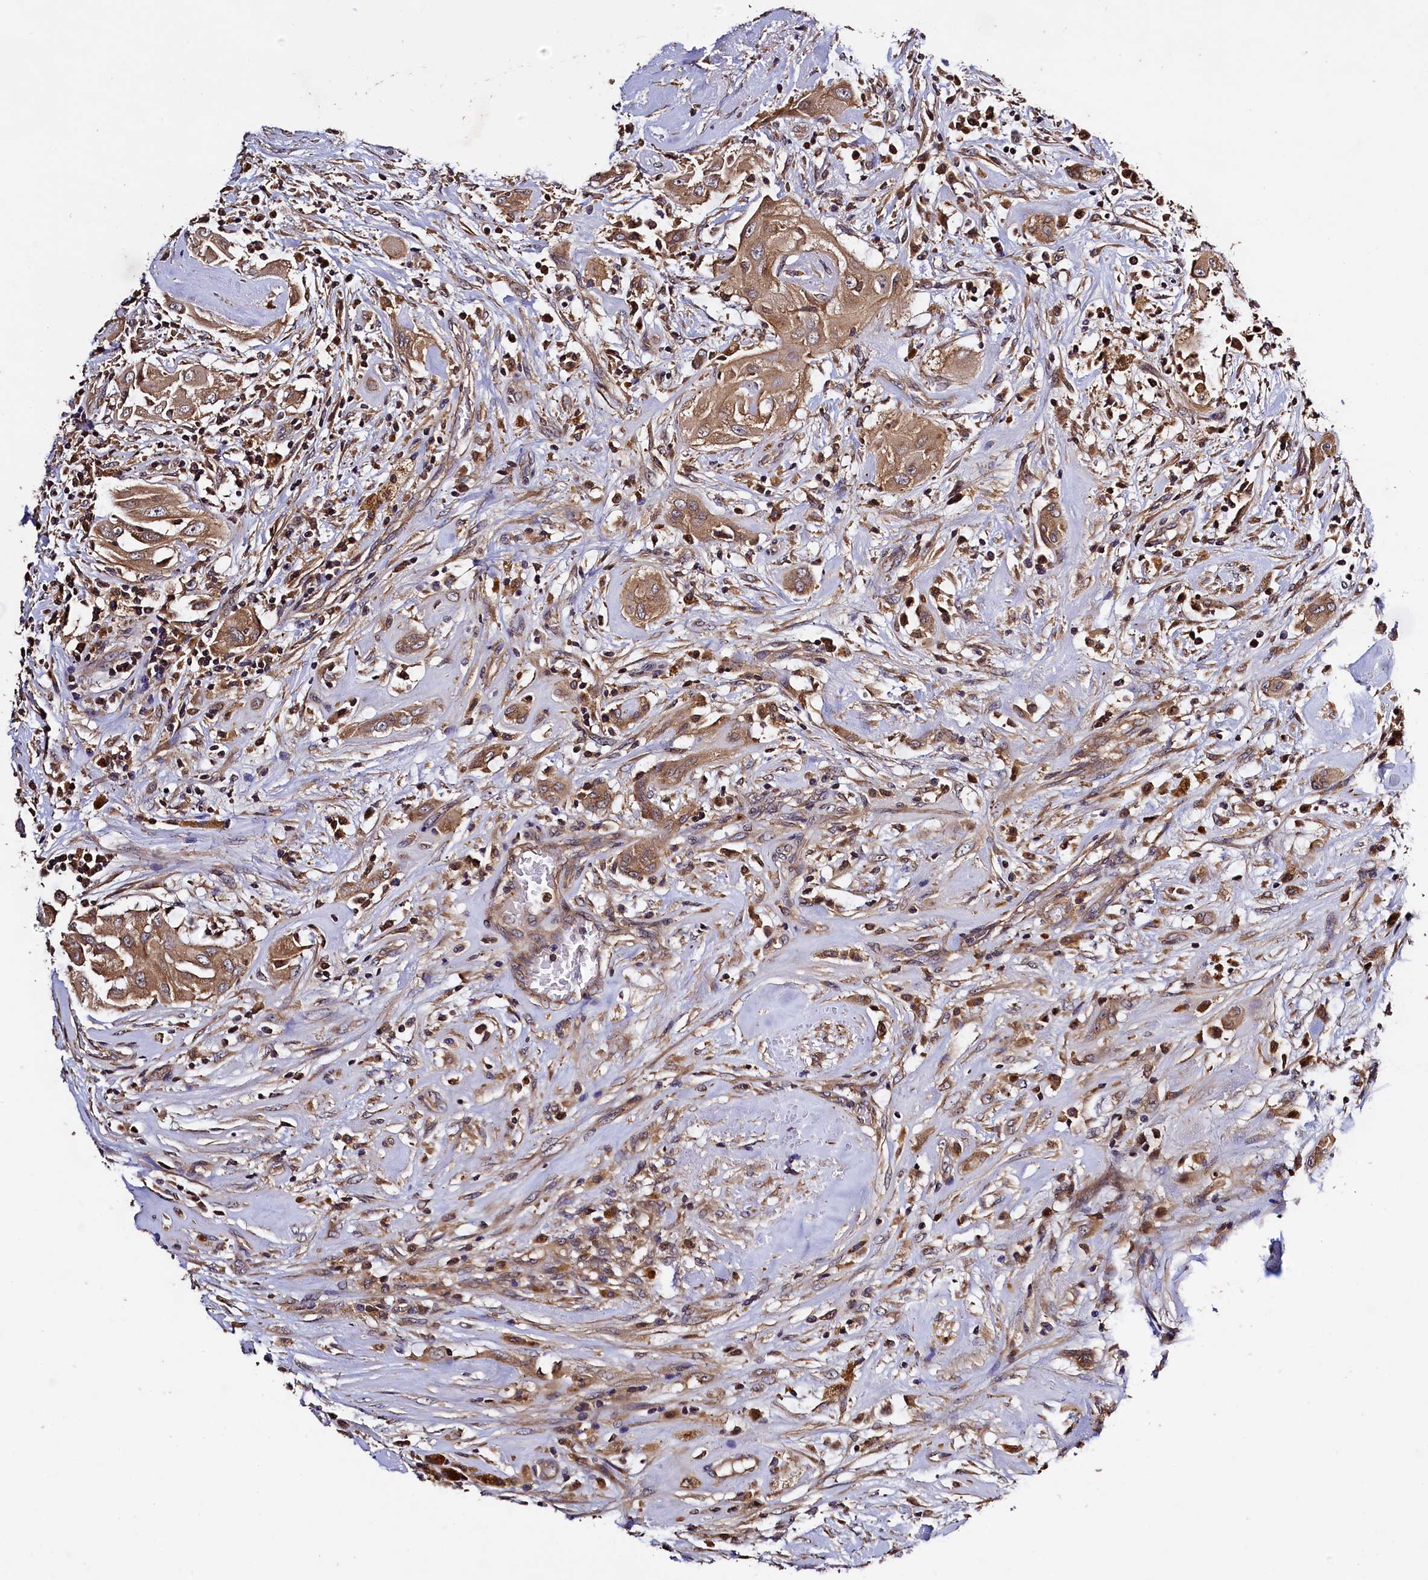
{"staining": {"intensity": "moderate", "quantity": ">75%", "location": "cytoplasmic/membranous"}, "tissue": "thyroid cancer", "cell_type": "Tumor cells", "image_type": "cancer", "snomed": [{"axis": "morphology", "description": "Papillary adenocarcinoma, NOS"}, {"axis": "topography", "description": "Thyroid gland"}], "caption": "Protein staining reveals moderate cytoplasmic/membranous staining in approximately >75% of tumor cells in thyroid cancer.", "gene": "KLC2", "patient": {"sex": "female", "age": 59}}